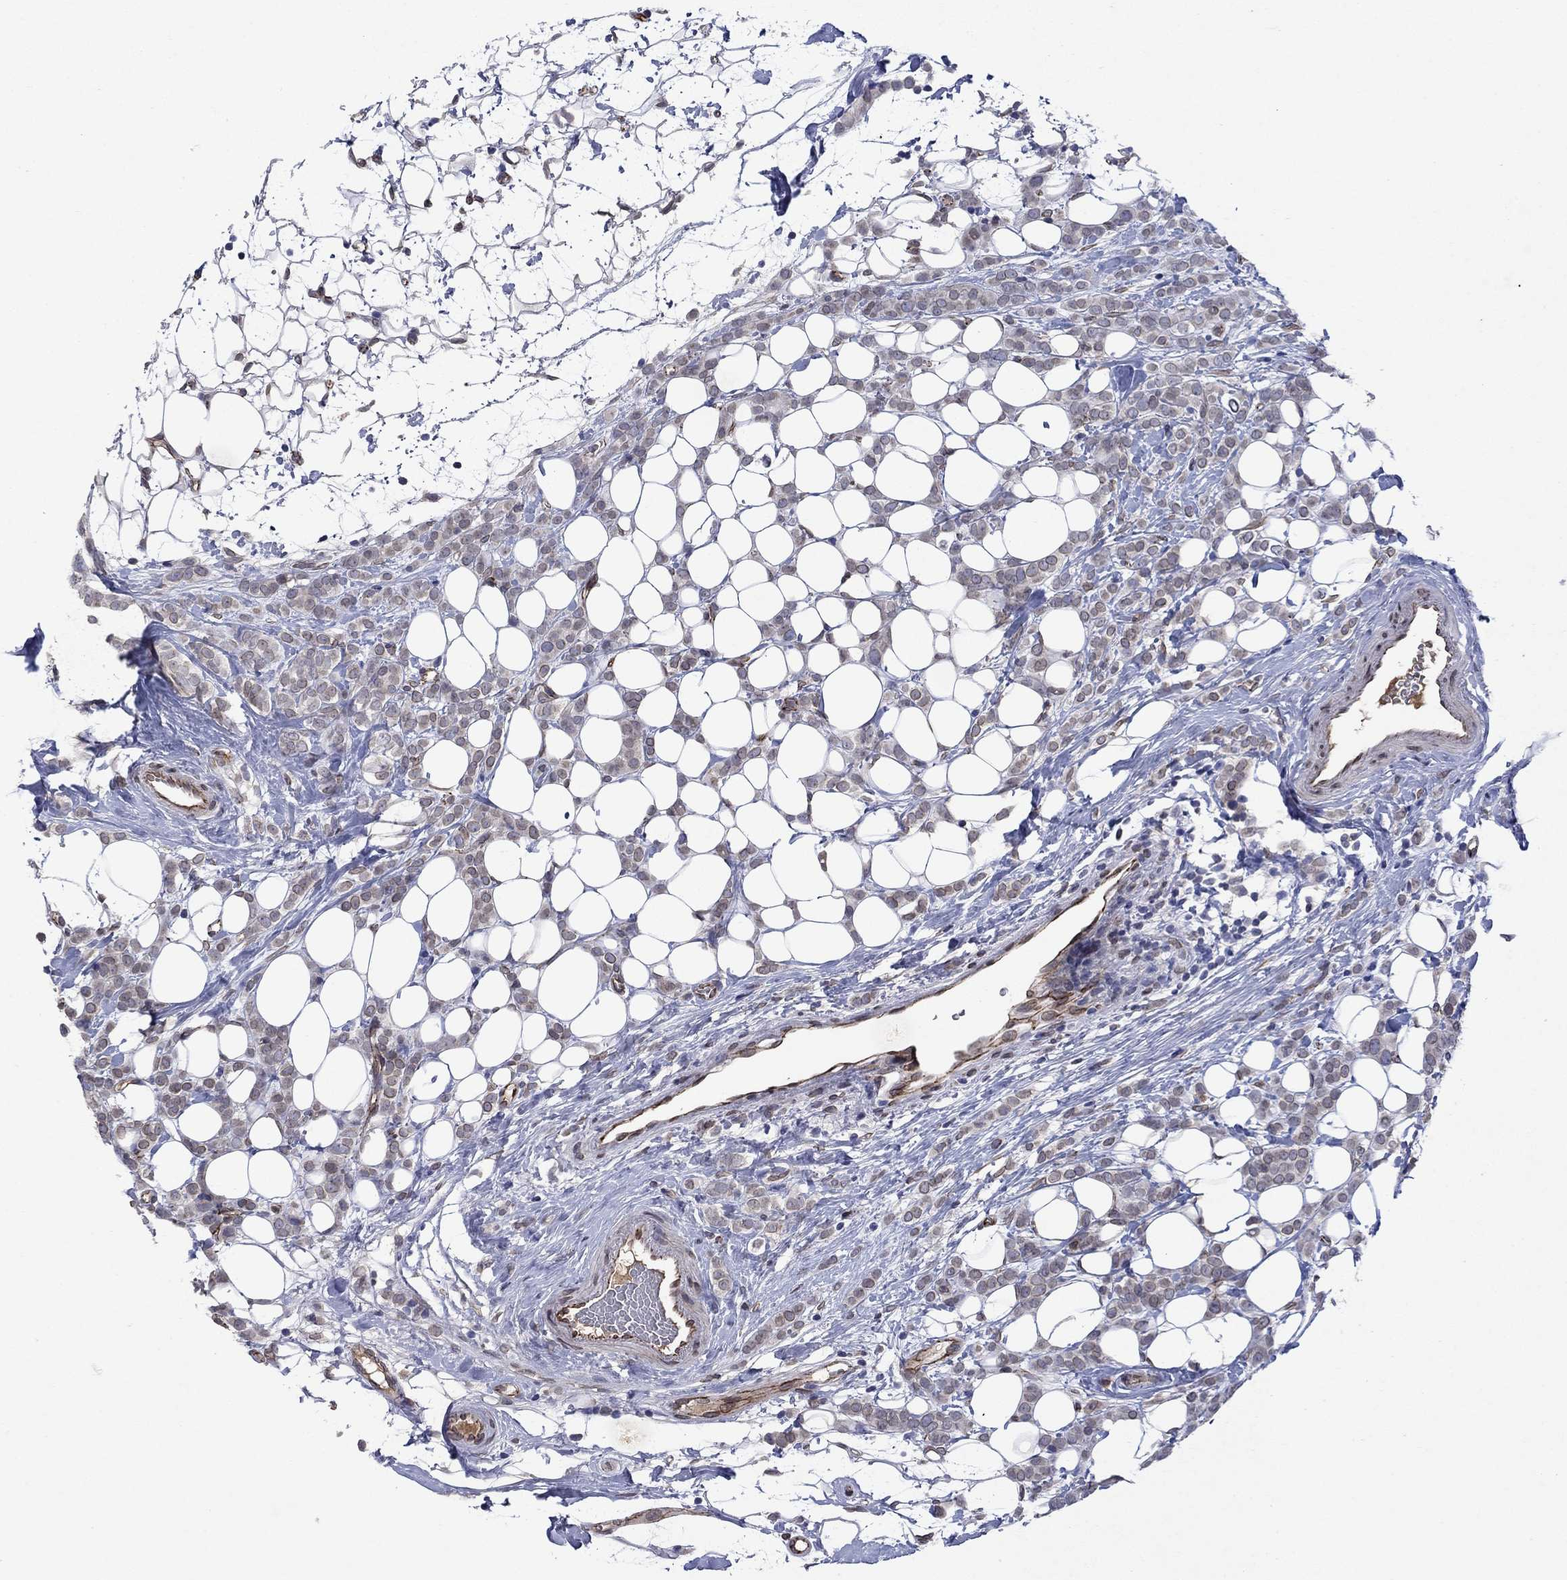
{"staining": {"intensity": "negative", "quantity": "none", "location": "none"}, "tissue": "breast cancer", "cell_type": "Tumor cells", "image_type": "cancer", "snomed": [{"axis": "morphology", "description": "Lobular carcinoma"}, {"axis": "topography", "description": "Breast"}], "caption": "A photomicrograph of breast lobular carcinoma stained for a protein reveals no brown staining in tumor cells.", "gene": "EMC9", "patient": {"sex": "female", "age": 49}}